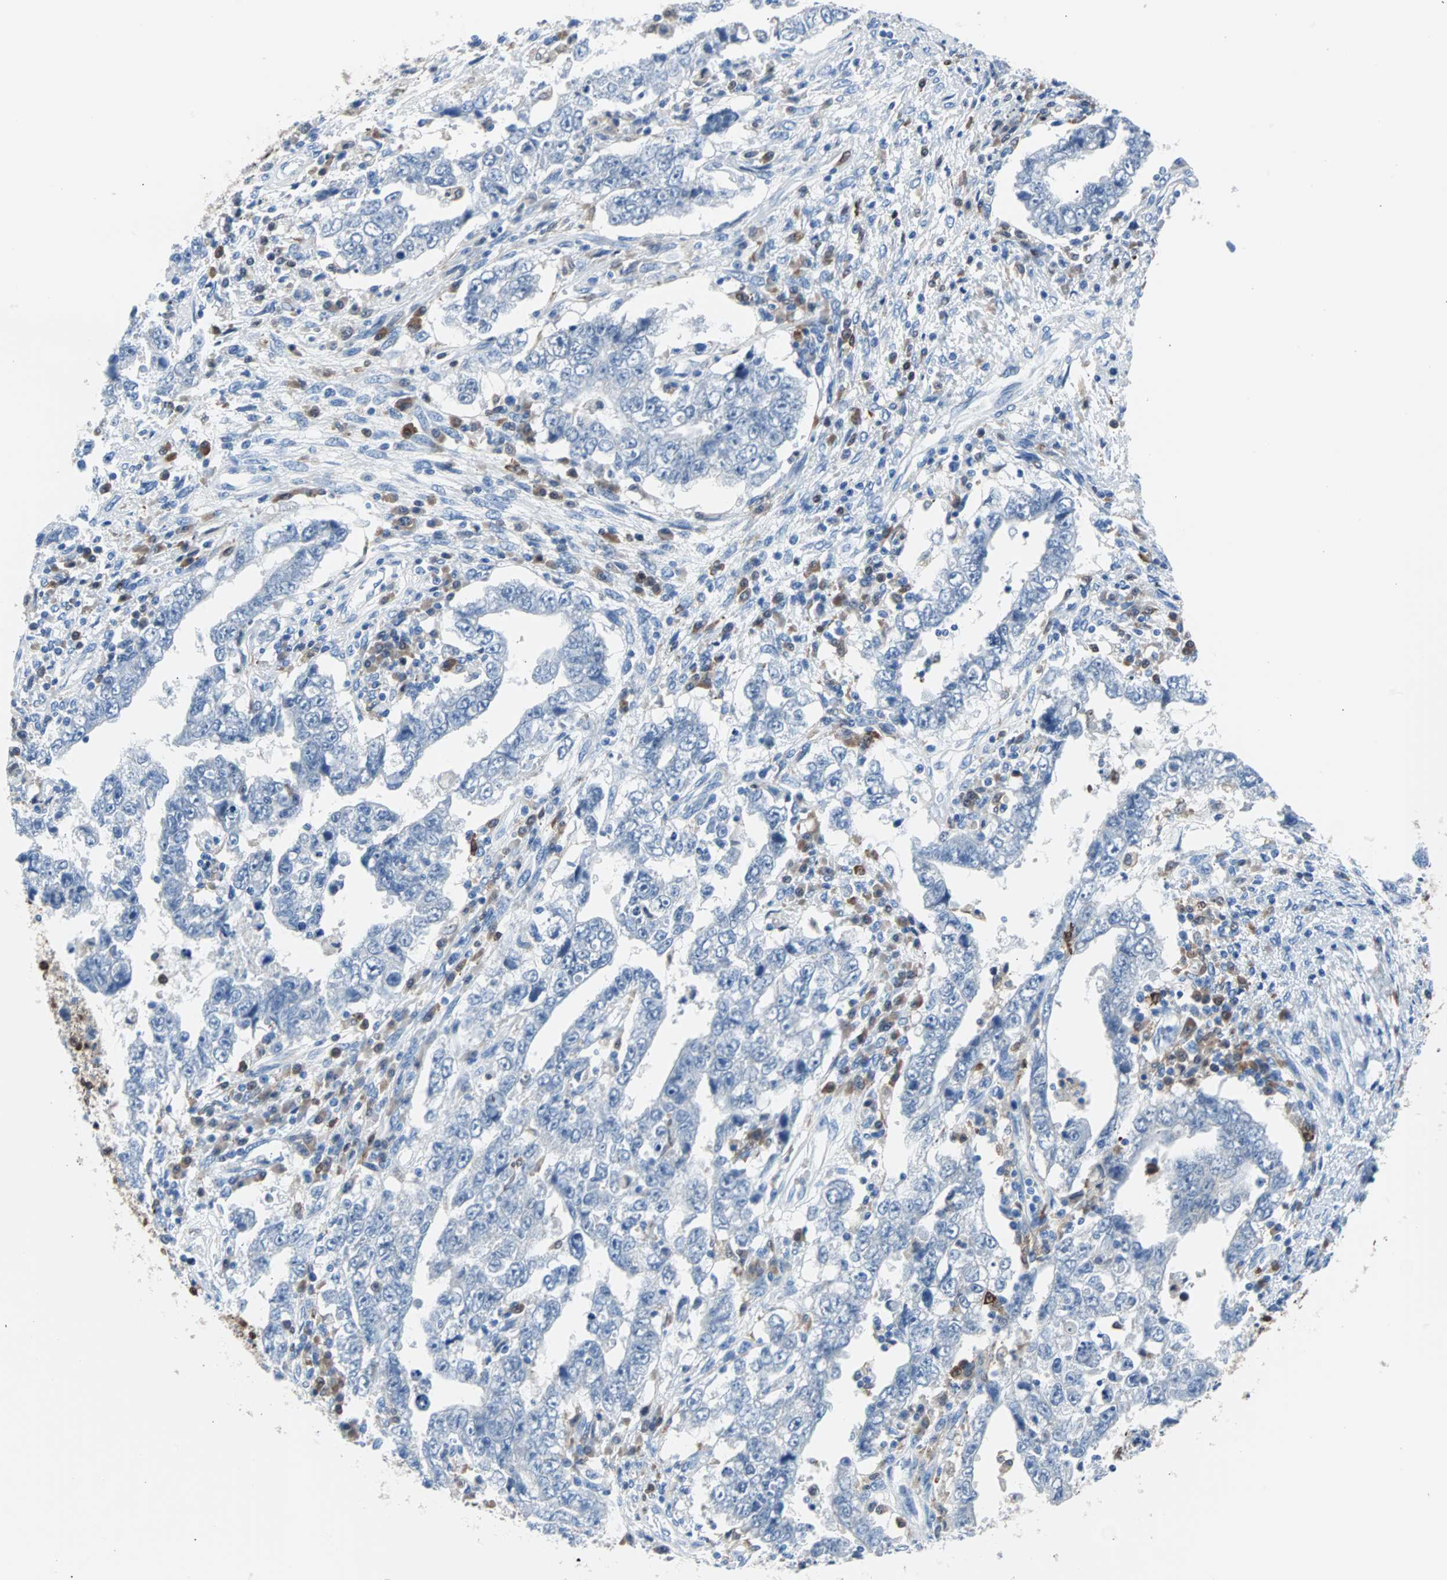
{"staining": {"intensity": "negative", "quantity": "none", "location": "none"}, "tissue": "testis cancer", "cell_type": "Tumor cells", "image_type": "cancer", "snomed": [{"axis": "morphology", "description": "Carcinoma, Embryonal, NOS"}, {"axis": "topography", "description": "Testis"}], "caption": "Tumor cells are negative for protein expression in human testis cancer (embryonal carcinoma).", "gene": "SYK", "patient": {"sex": "male", "age": 26}}